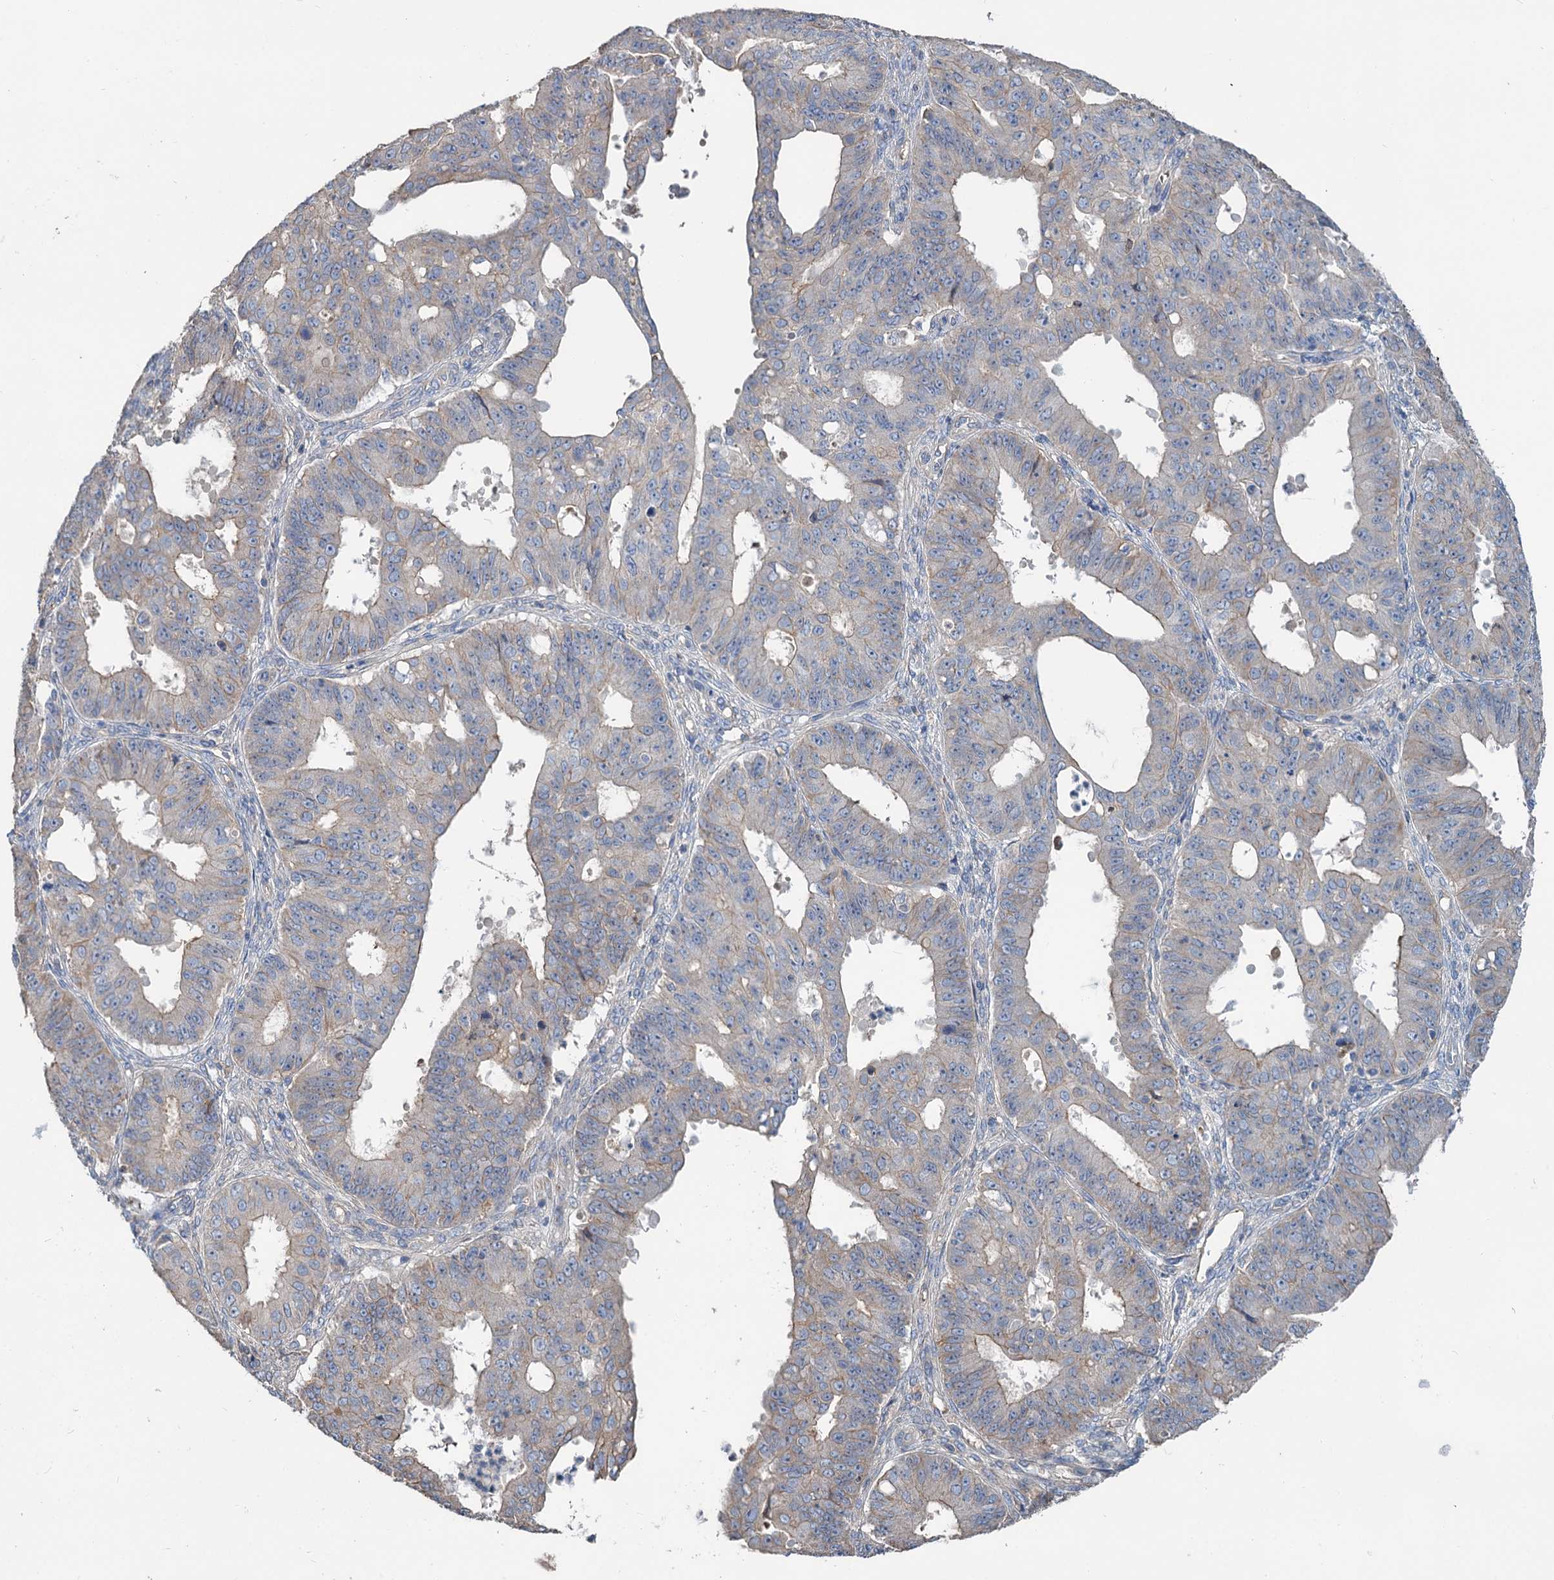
{"staining": {"intensity": "weak", "quantity": "<25%", "location": "cytoplasmic/membranous"}, "tissue": "ovarian cancer", "cell_type": "Tumor cells", "image_type": "cancer", "snomed": [{"axis": "morphology", "description": "Carcinoma, endometroid"}, {"axis": "topography", "description": "Appendix"}, {"axis": "topography", "description": "Ovary"}], "caption": "DAB immunohistochemical staining of human ovarian cancer demonstrates no significant positivity in tumor cells.", "gene": "URAD", "patient": {"sex": "female", "age": 42}}